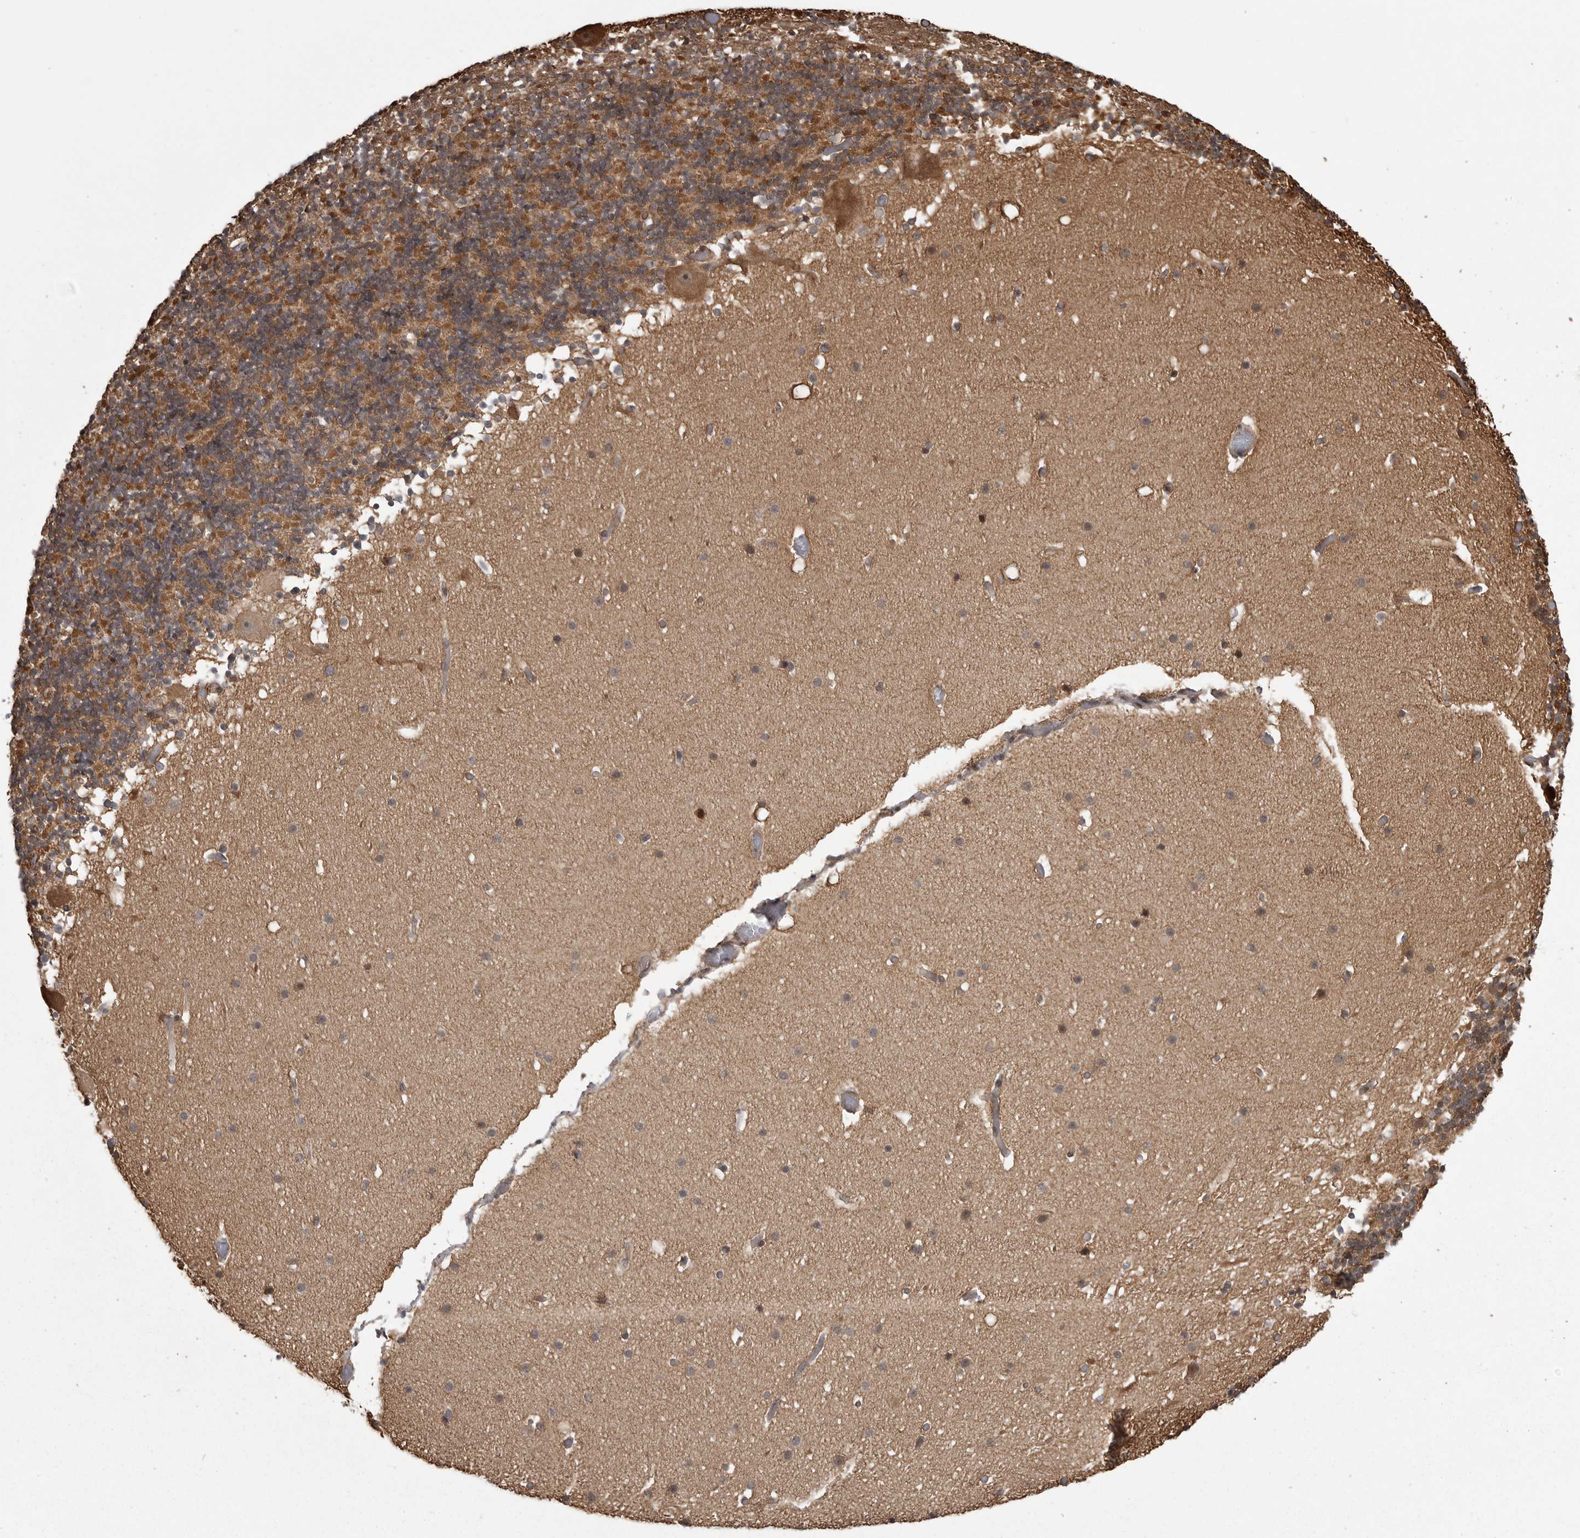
{"staining": {"intensity": "moderate", "quantity": ">75%", "location": "cytoplasmic/membranous"}, "tissue": "cerebellum", "cell_type": "Cells in granular layer", "image_type": "normal", "snomed": [{"axis": "morphology", "description": "Normal tissue, NOS"}, {"axis": "topography", "description": "Cerebellum"}], "caption": "Immunohistochemistry image of normal cerebellum: human cerebellum stained using IHC demonstrates medium levels of moderate protein expression localized specifically in the cytoplasmic/membranous of cells in granular layer, appearing as a cytoplasmic/membranous brown color.", "gene": "DNAJC8", "patient": {"sex": "male", "age": 57}}